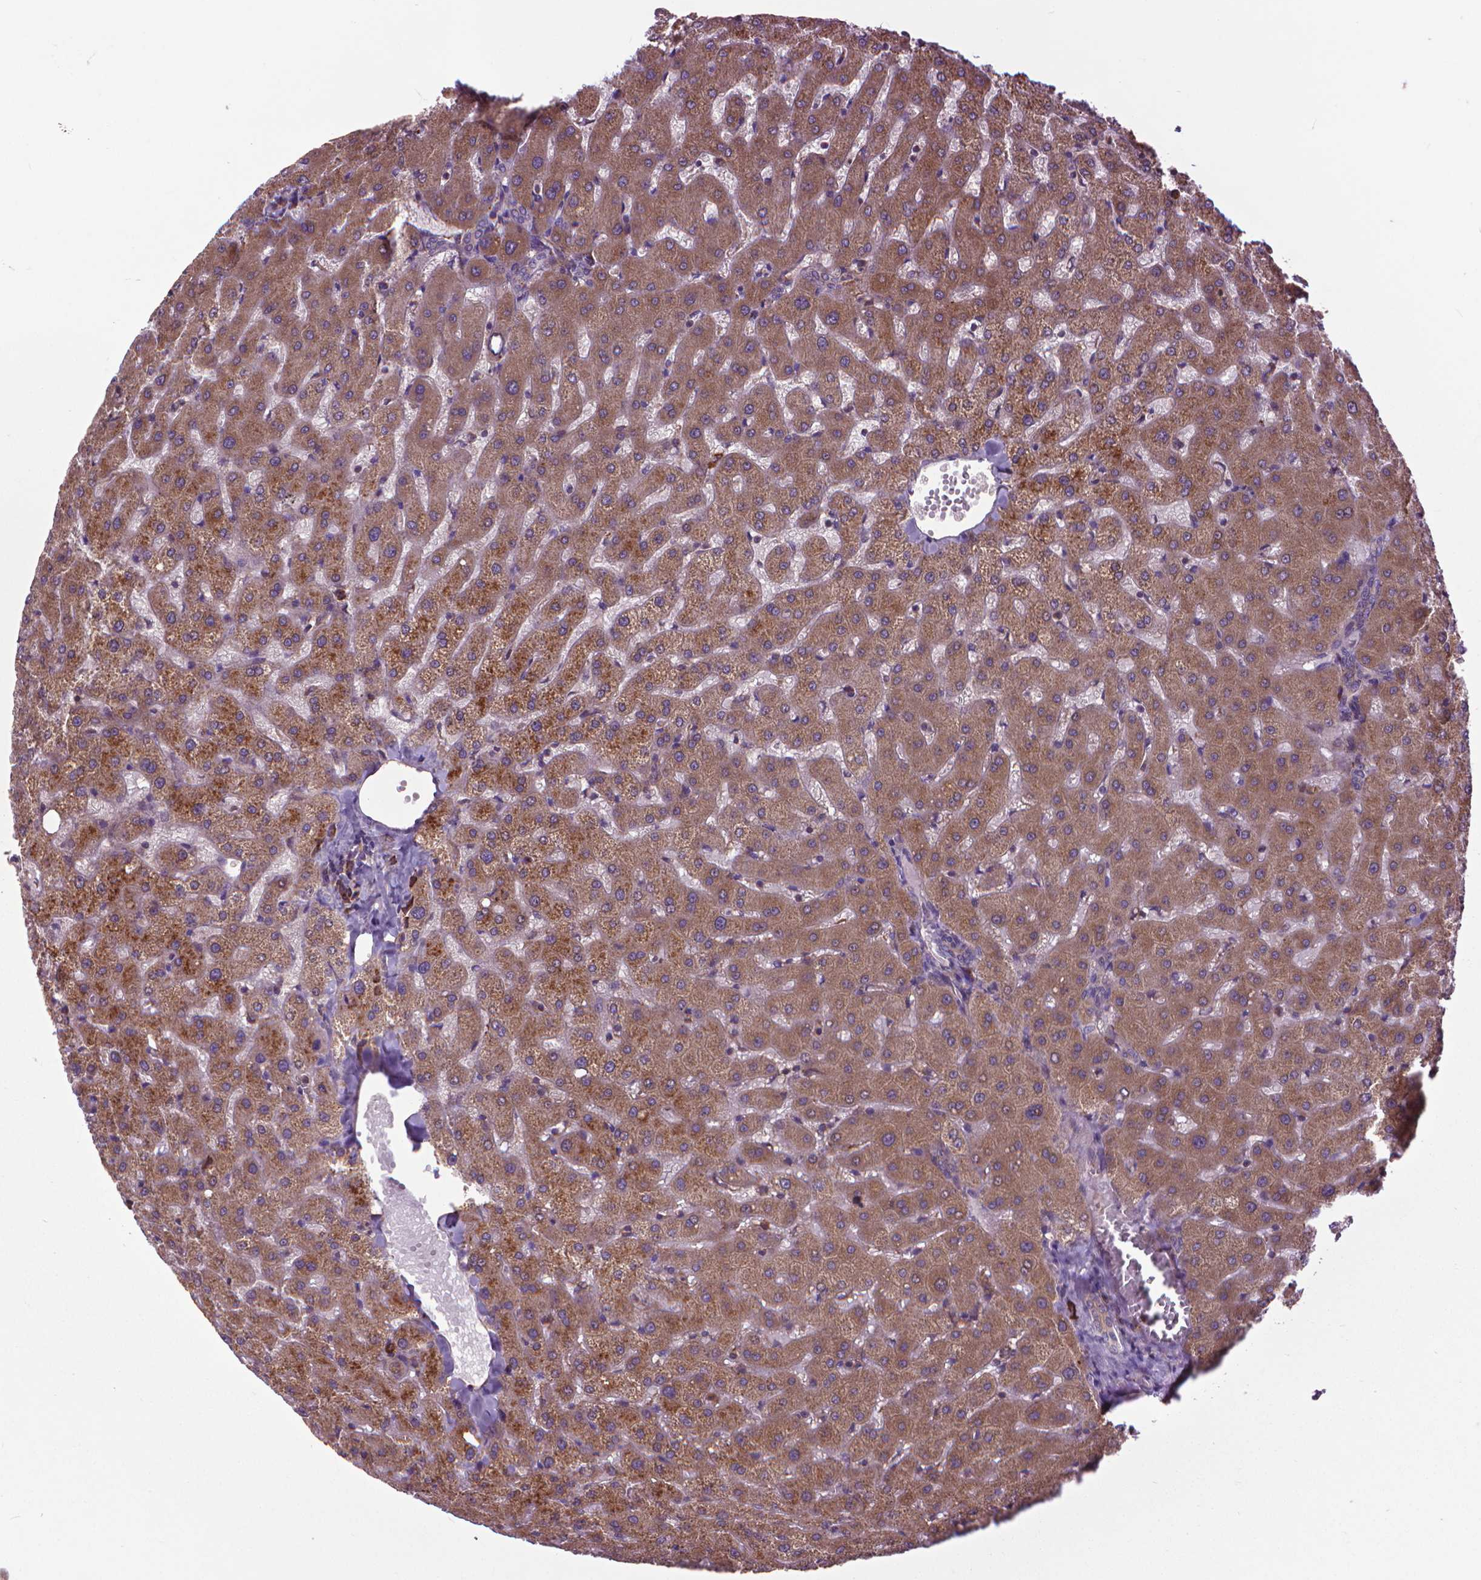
{"staining": {"intensity": "weak", "quantity": "25%-75%", "location": "cytoplasmic/membranous"}, "tissue": "liver", "cell_type": "Cholangiocytes", "image_type": "normal", "snomed": [{"axis": "morphology", "description": "Normal tissue, NOS"}, {"axis": "topography", "description": "Liver"}], "caption": "Immunohistochemistry (DAB) staining of normal human liver demonstrates weak cytoplasmic/membranous protein expression in about 25%-75% of cholangiocytes. (IHC, brightfield microscopy, high magnification).", "gene": "MYH14", "patient": {"sex": "female", "age": 50}}